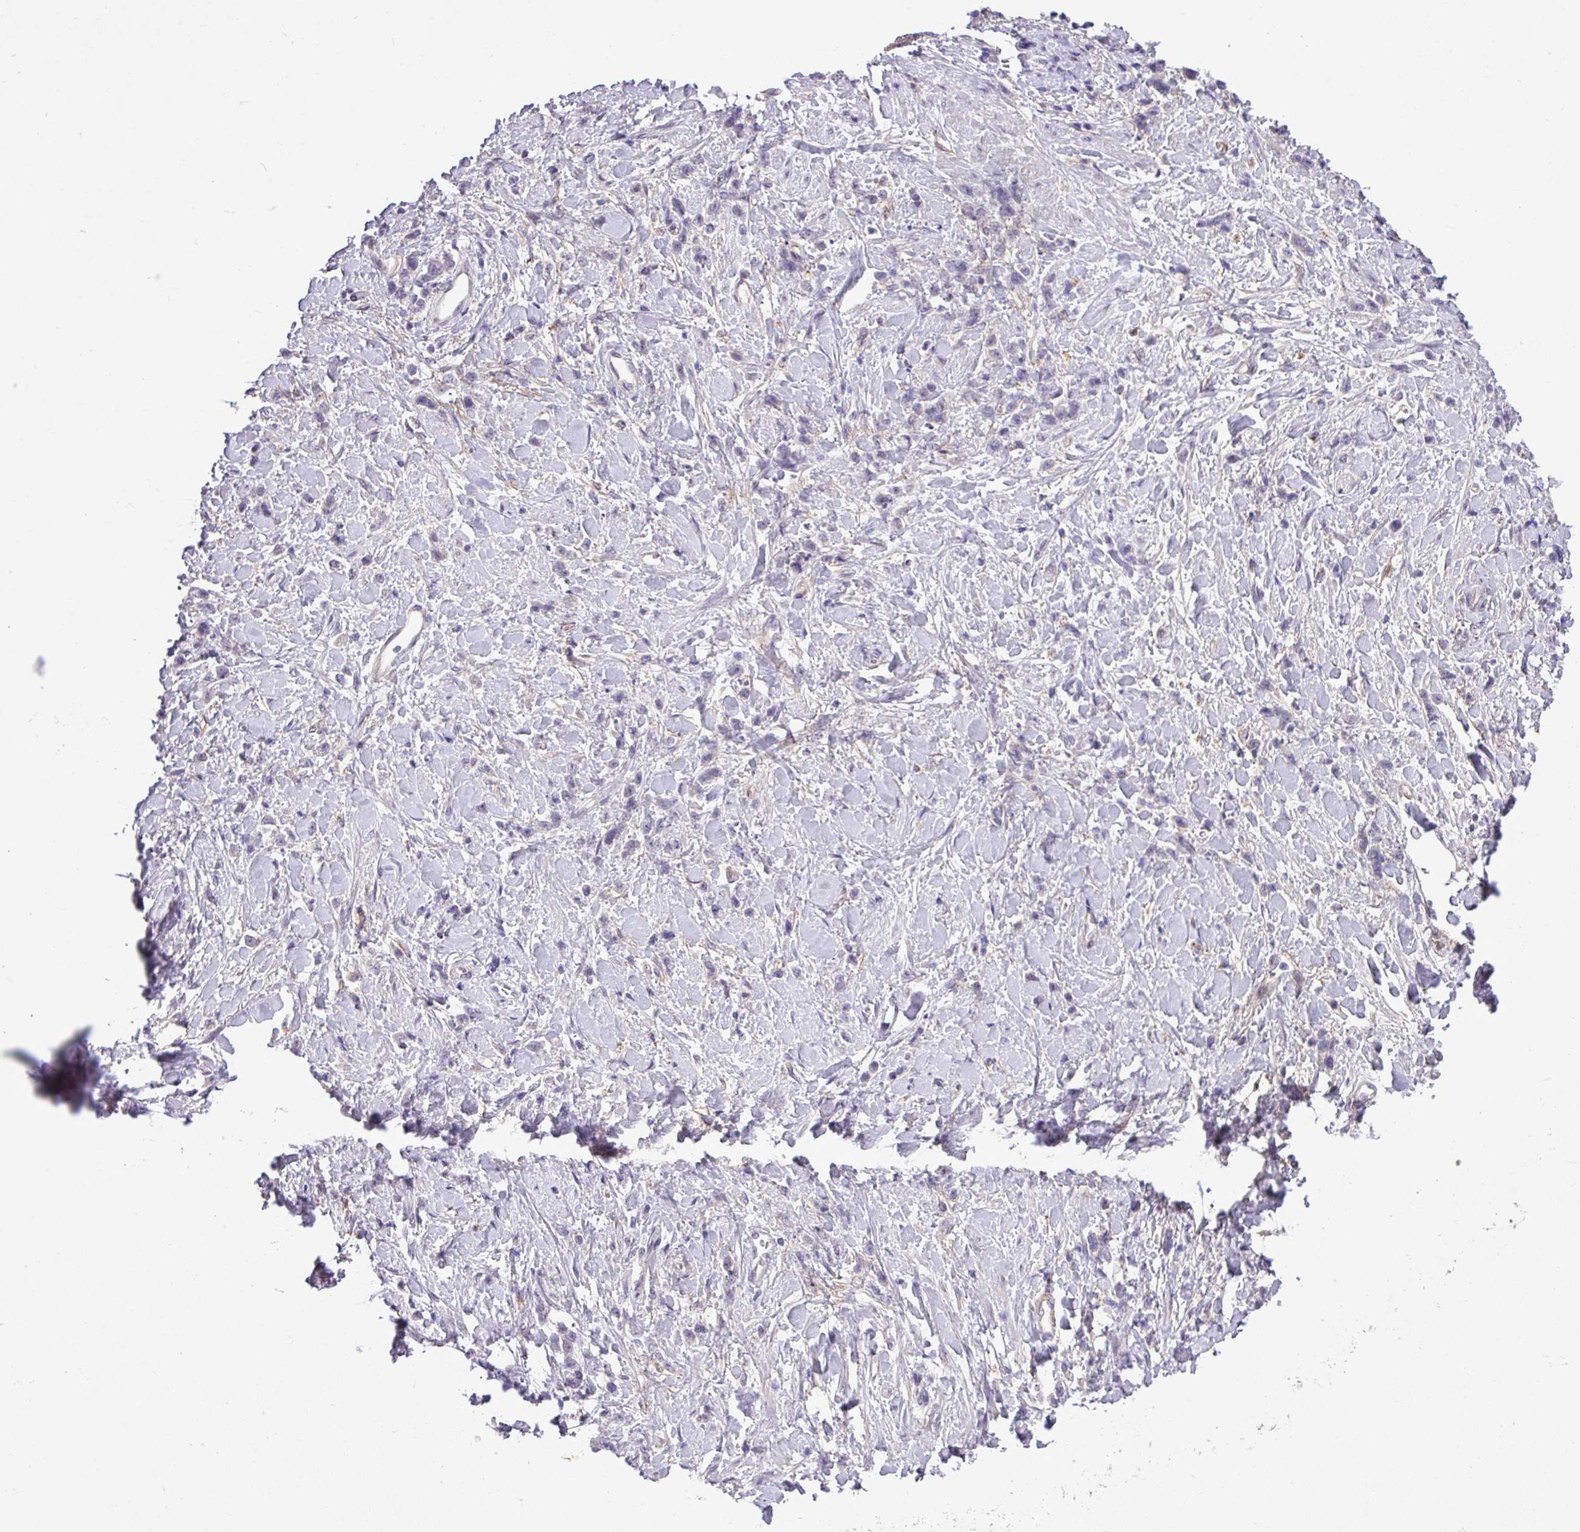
{"staining": {"intensity": "negative", "quantity": "none", "location": "none"}, "tissue": "stomach cancer", "cell_type": "Tumor cells", "image_type": "cancer", "snomed": [{"axis": "morphology", "description": "Adenocarcinoma, NOS"}, {"axis": "topography", "description": "Stomach"}], "caption": "A micrograph of human stomach cancer (adenocarcinoma) is negative for staining in tumor cells. The staining was performed using DAB (3,3'-diaminobenzidine) to visualize the protein expression in brown, while the nuclei were stained in blue with hematoxylin (Magnification: 20x).", "gene": "CD248", "patient": {"sex": "female", "age": 60}}